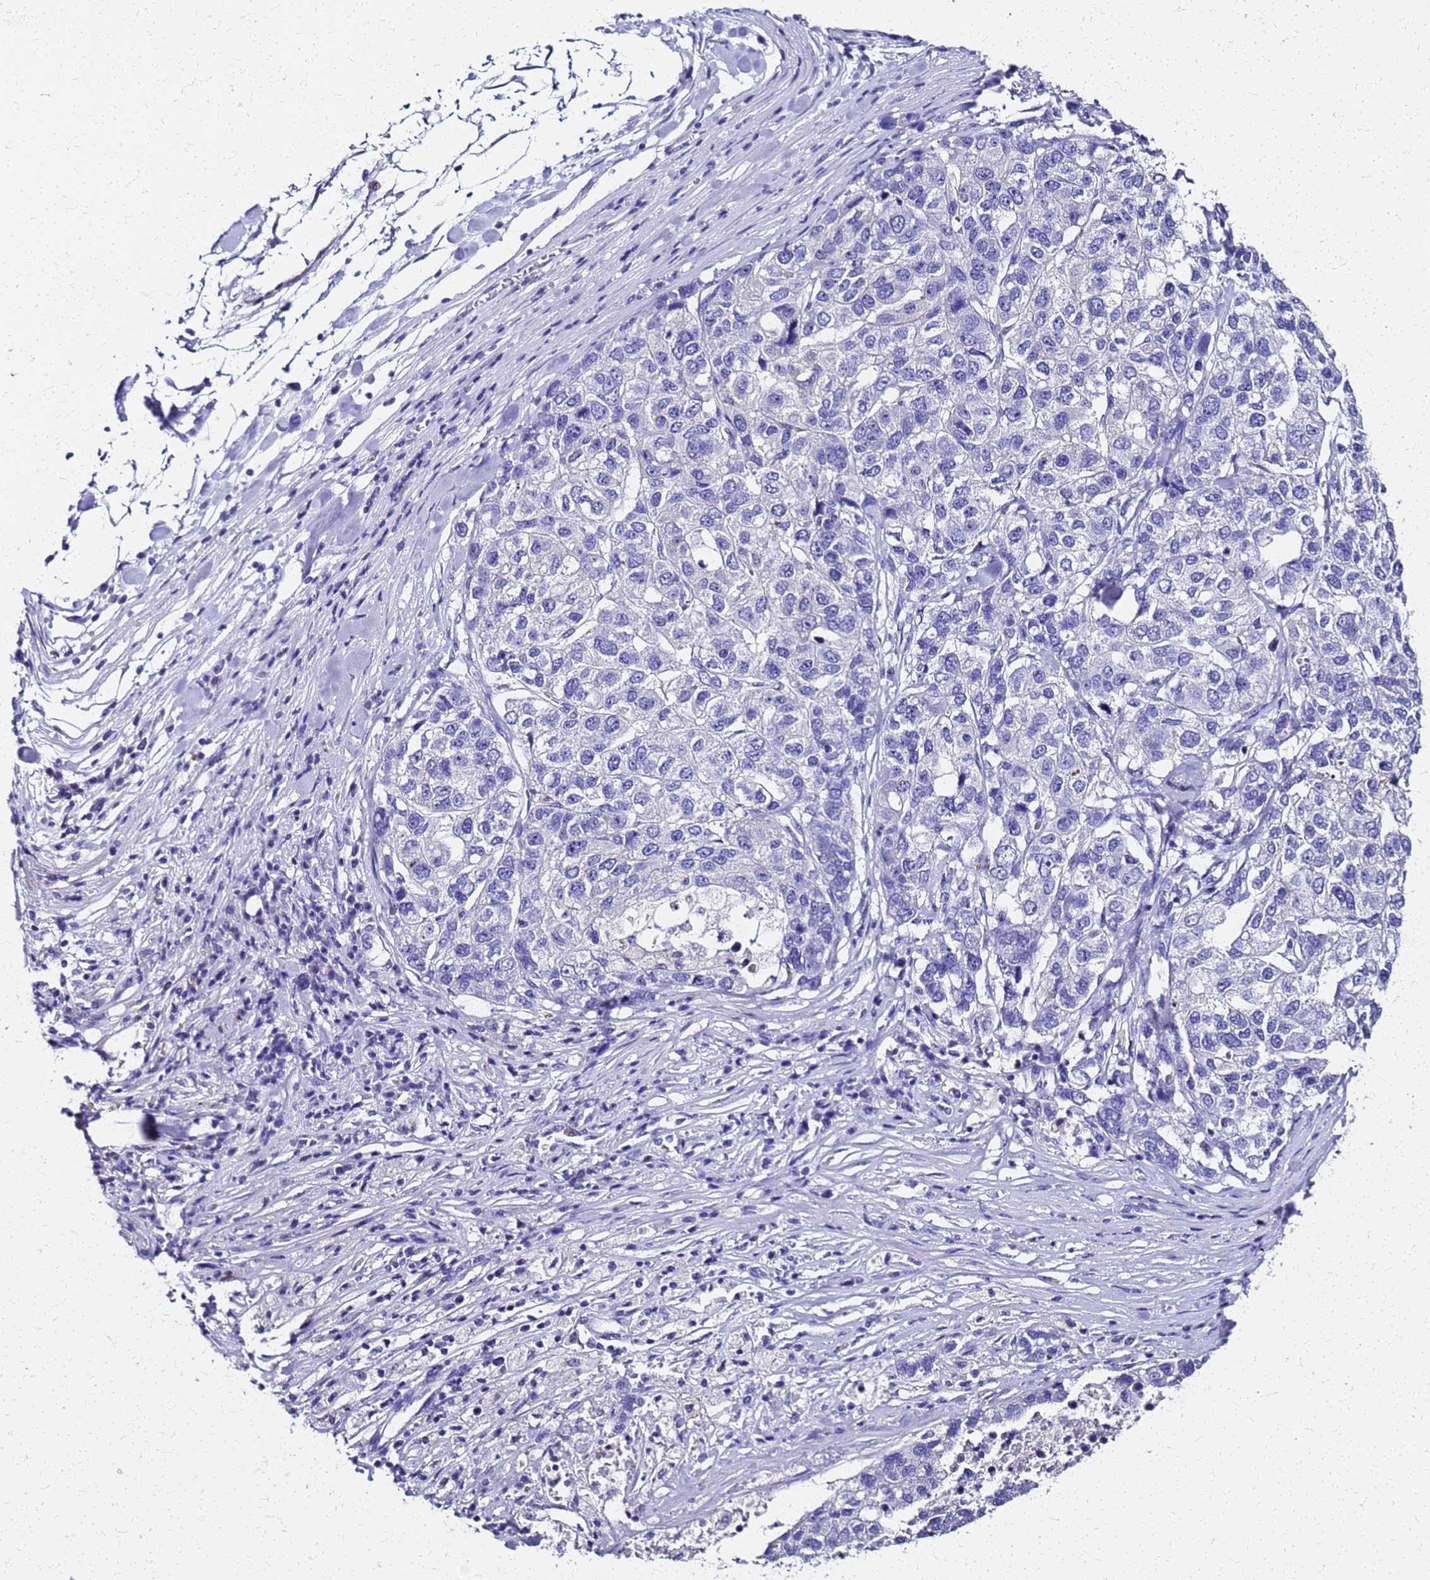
{"staining": {"intensity": "negative", "quantity": "none", "location": "none"}, "tissue": "pancreatic cancer", "cell_type": "Tumor cells", "image_type": "cancer", "snomed": [{"axis": "morphology", "description": "Adenocarcinoma, NOS"}, {"axis": "topography", "description": "Pancreas"}], "caption": "The immunohistochemistry (IHC) photomicrograph has no significant positivity in tumor cells of pancreatic cancer (adenocarcinoma) tissue. (DAB immunohistochemistry (IHC), high magnification).", "gene": "SMIM21", "patient": {"sex": "female", "age": 61}}